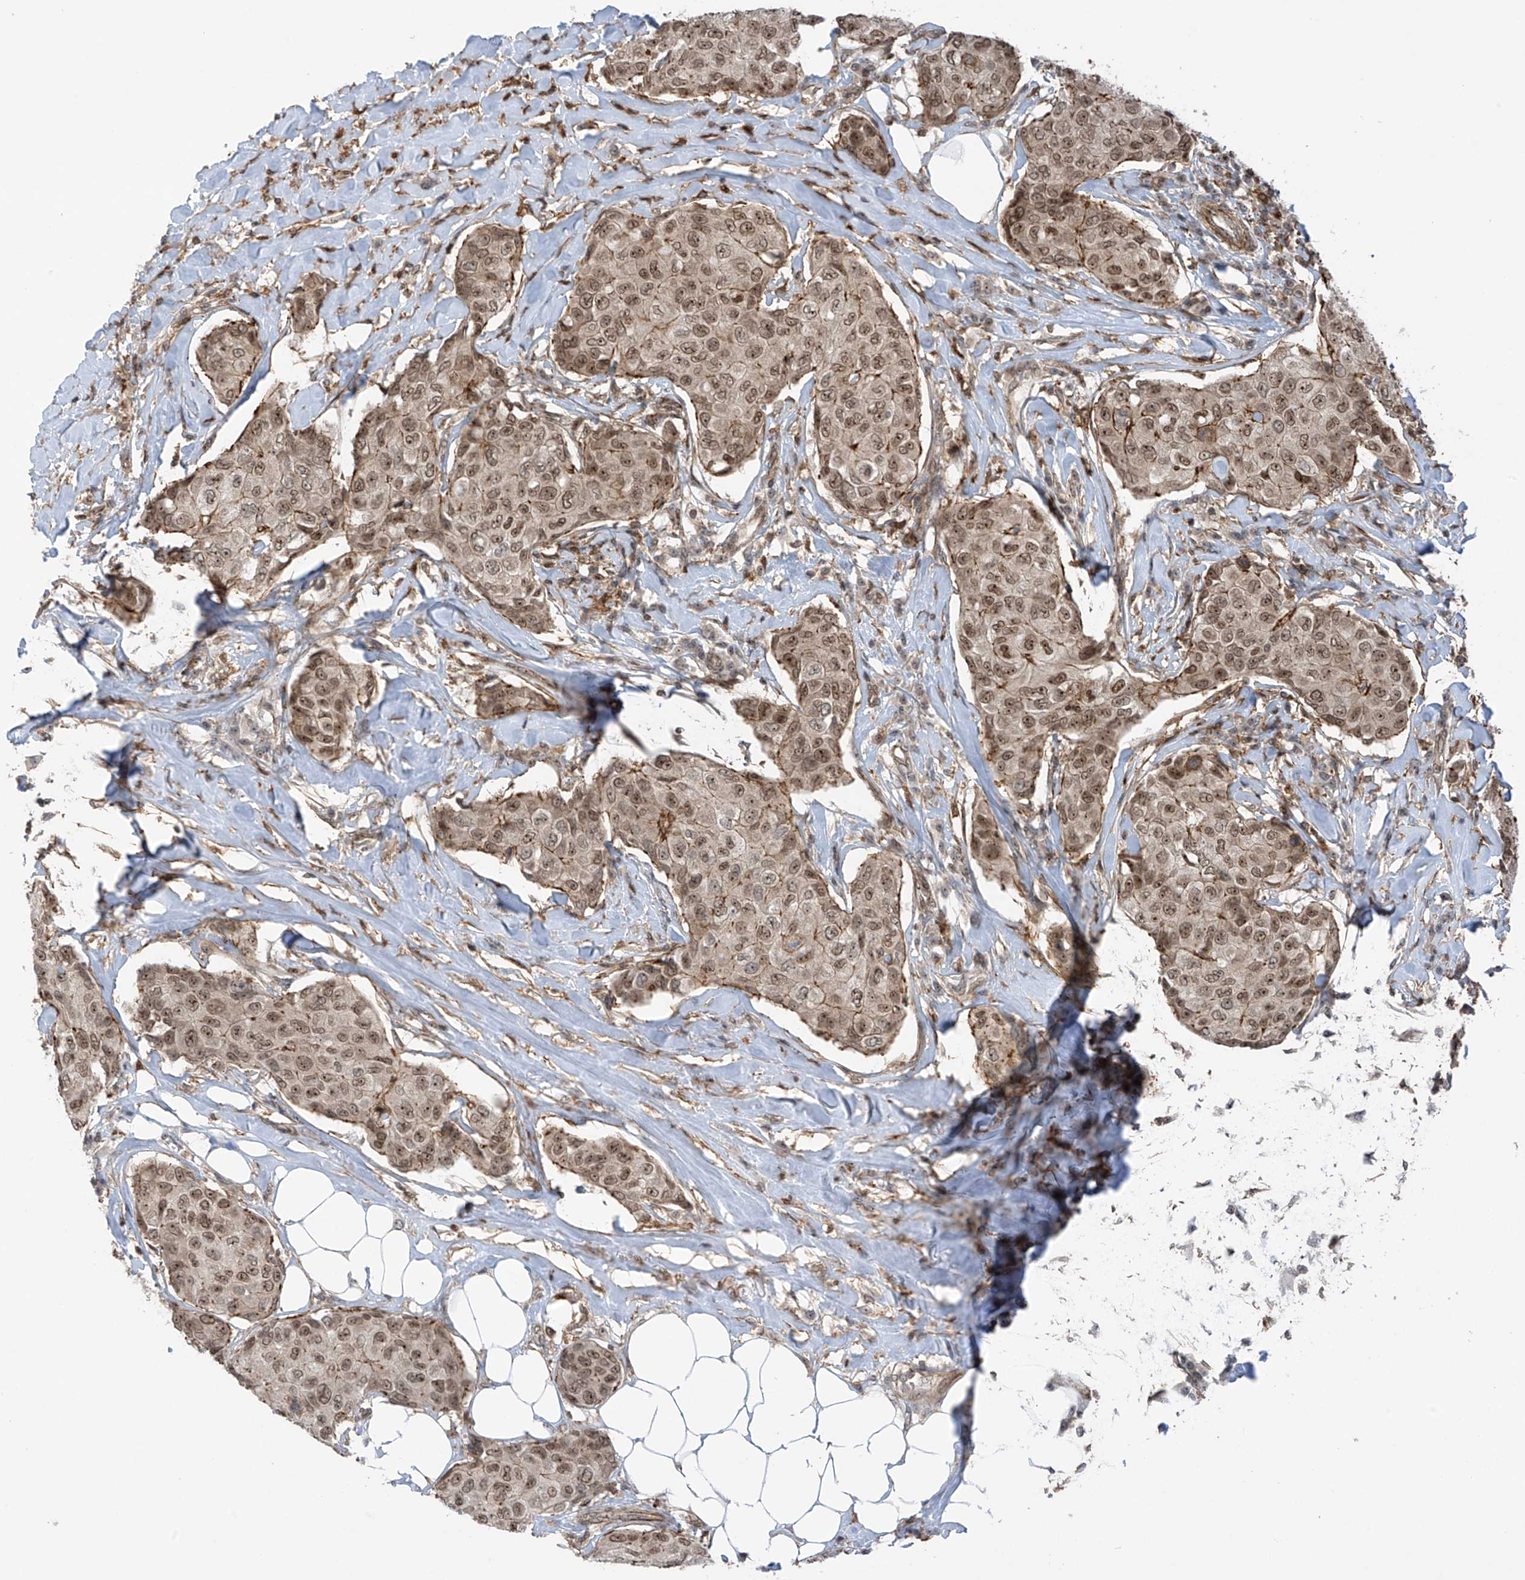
{"staining": {"intensity": "moderate", "quantity": ">75%", "location": "cytoplasmic/membranous,nuclear"}, "tissue": "breast cancer", "cell_type": "Tumor cells", "image_type": "cancer", "snomed": [{"axis": "morphology", "description": "Duct carcinoma"}, {"axis": "topography", "description": "Breast"}], "caption": "Human breast cancer (invasive ductal carcinoma) stained for a protein (brown) shows moderate cytoplasmic/membranous and nuclear positive staining in approximately >75% of tumor cells.", "gene": "REPIN1", "patient": {"sex": "female", "age": 80}}